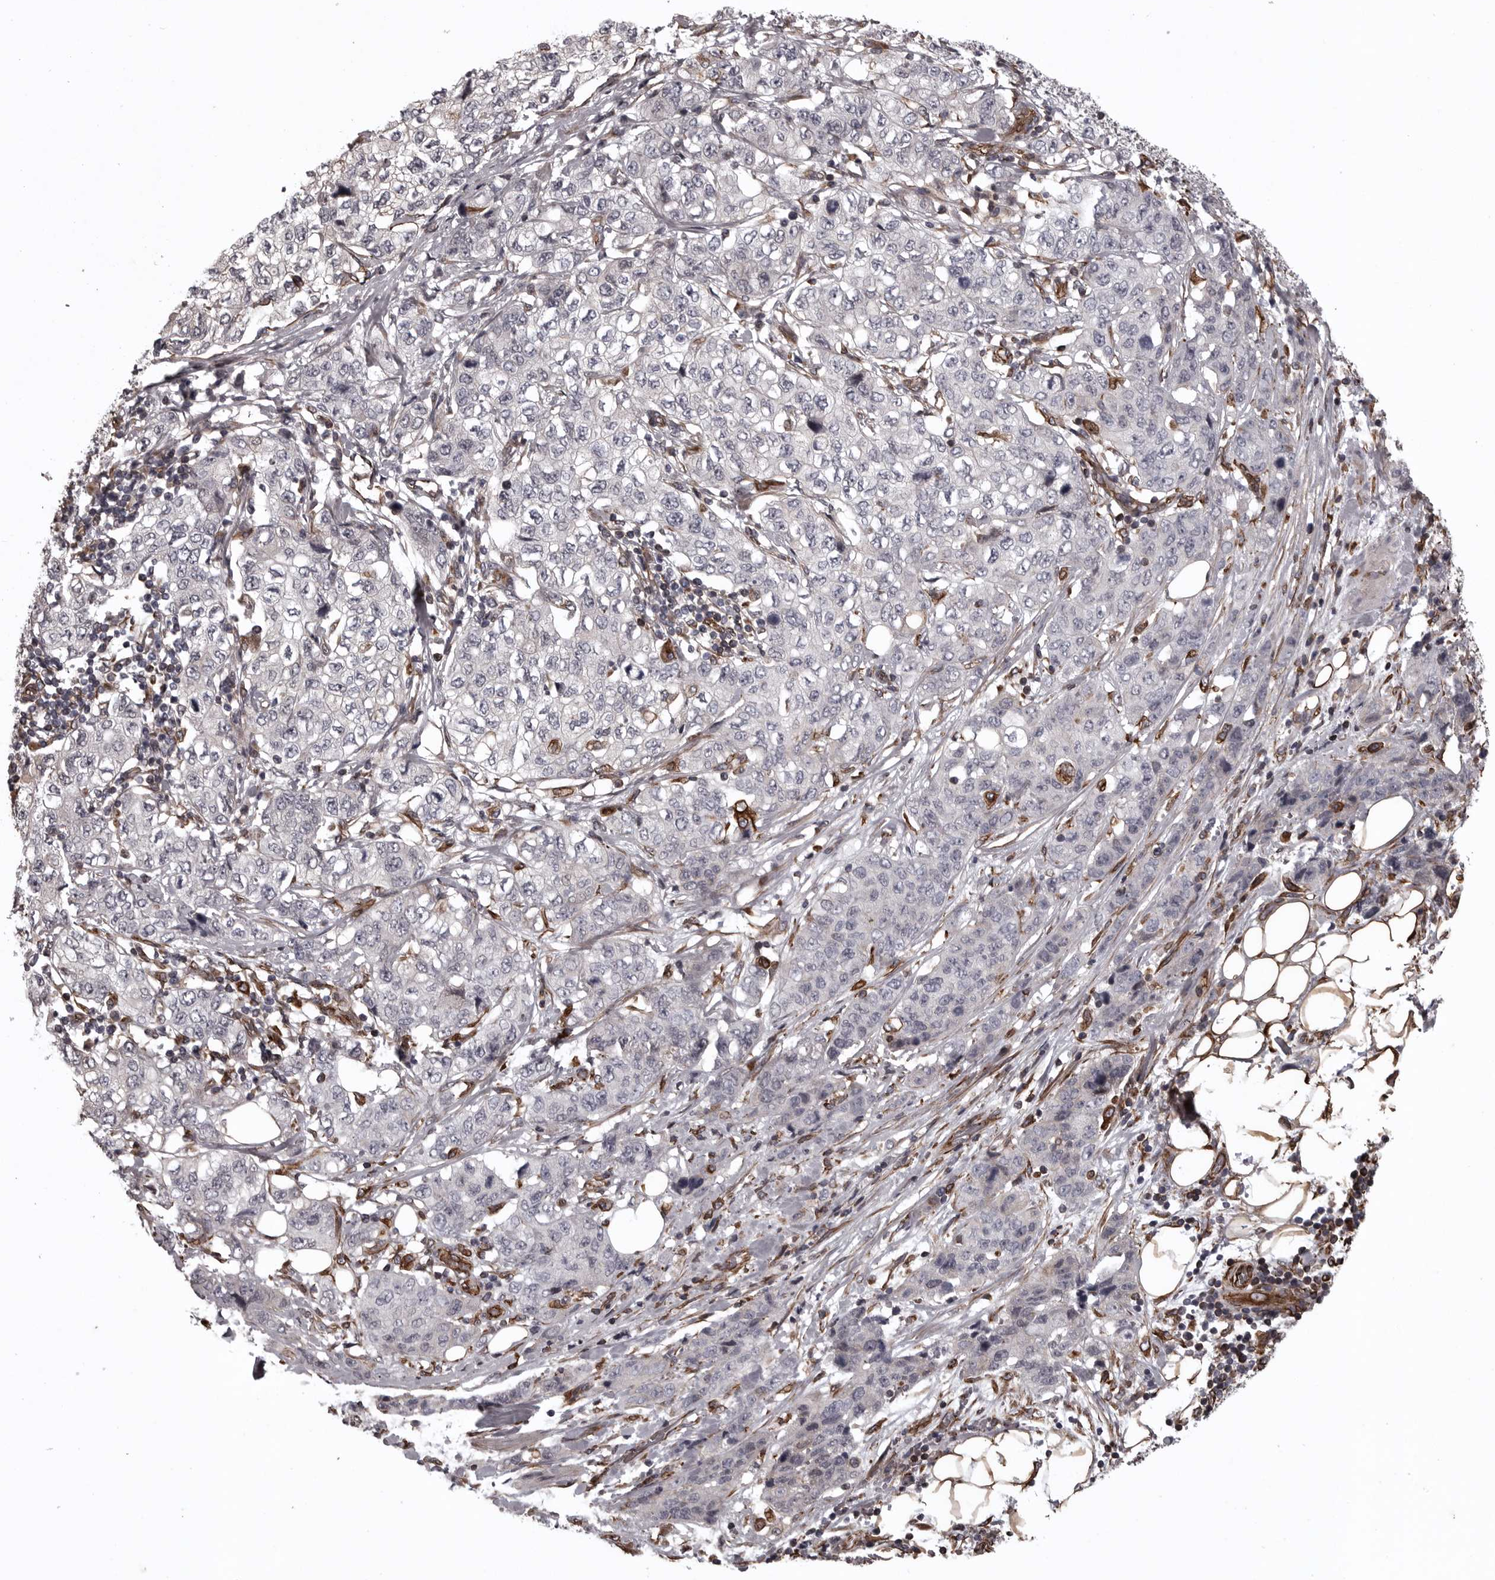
{"staining": {"intensity": "negative", "quantity": "none", "location": "none"}, "tissue": "stomach cancer", "cell_type": "Tumor cells", "image_type": "cancer", "snomed": [{"axis": "morphology", "description": "Adenocarcinoma, NOS"}, {"axis": "topography", "description": "Stomach"}], "caption": "Immunohistochemistry (IHC) histopathology image of stomach cancer (adenocarcinoma) stained for a protein (brown), which shows no staining in tumor cells.", "gene": "FAAP100", "patient": {"sex": "male", "age": 48}}